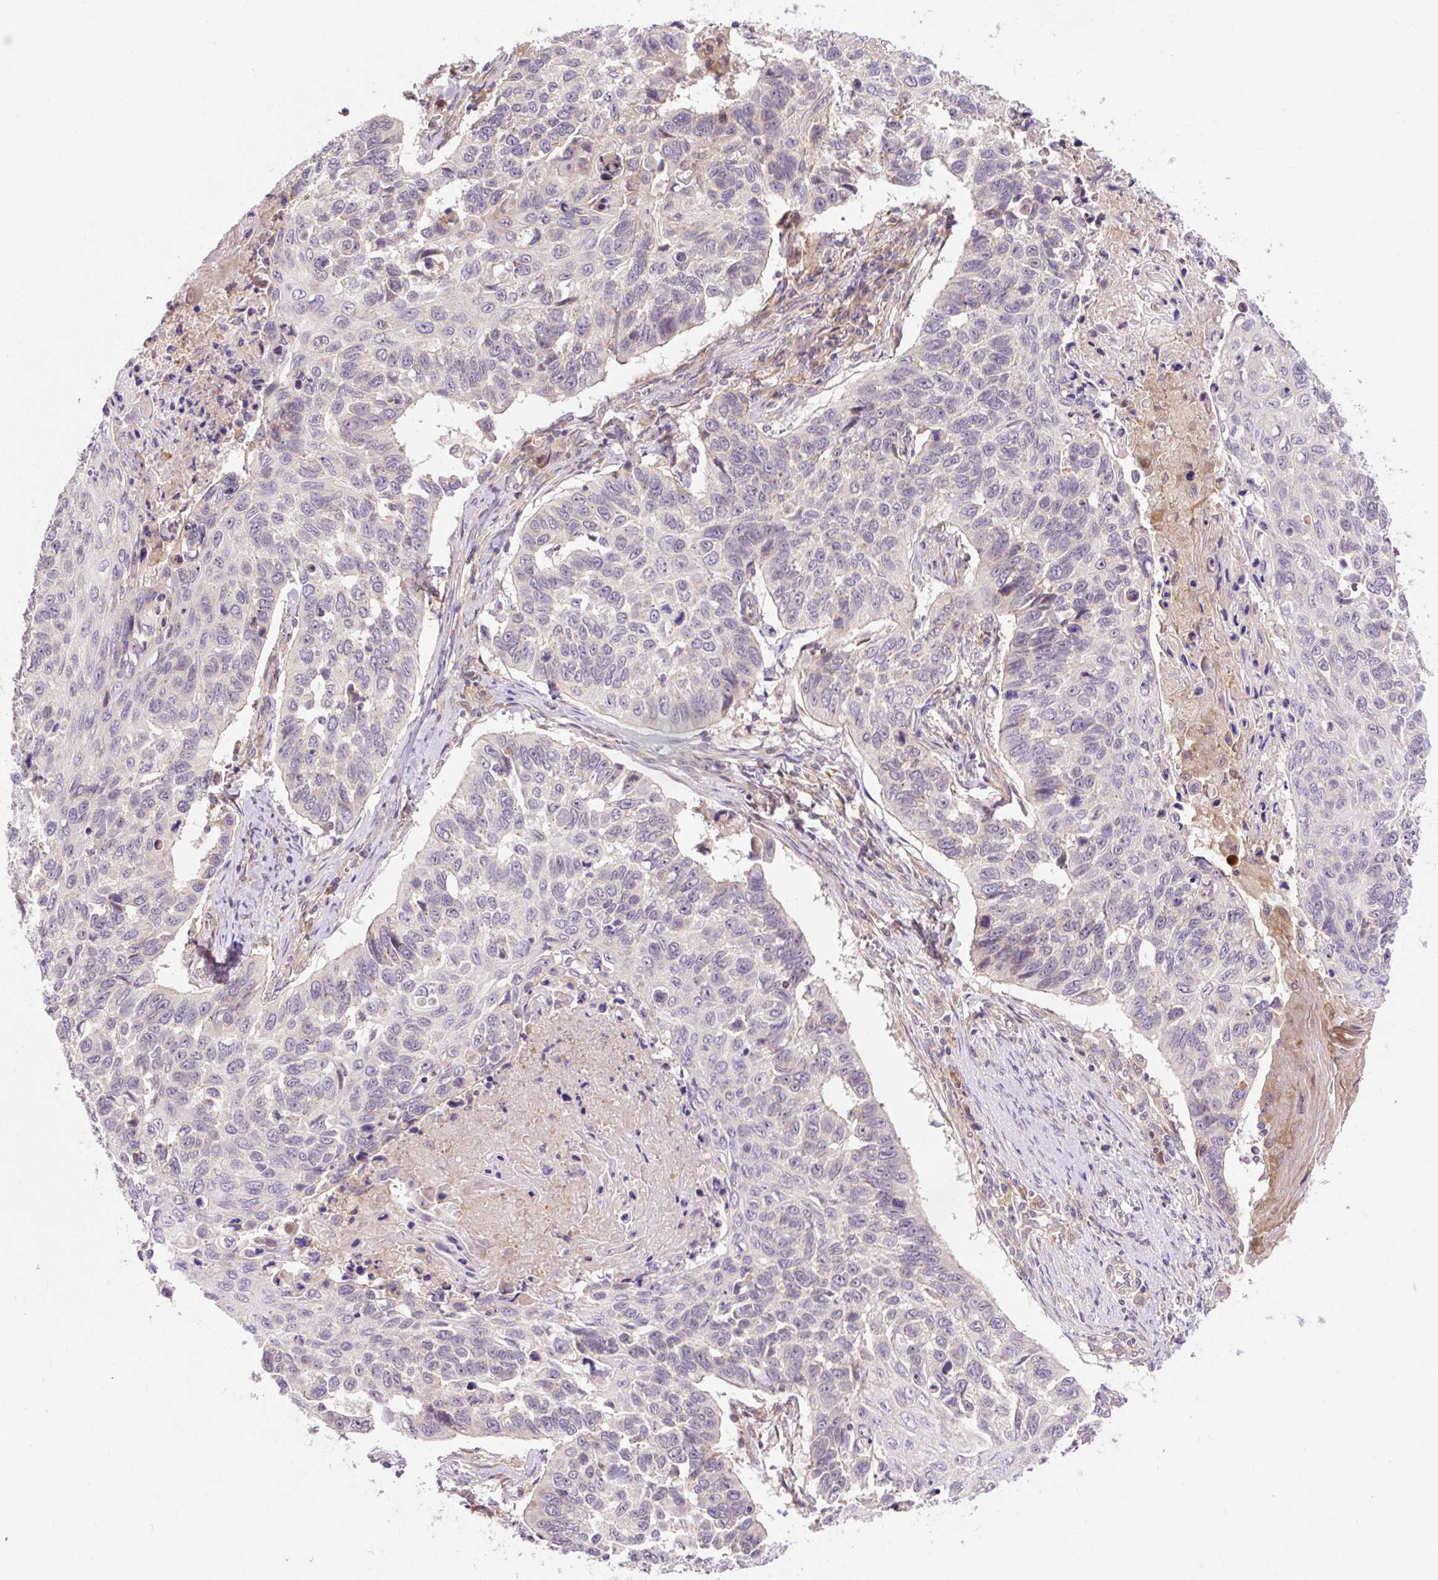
{"staining": {"intensity": "negative", "quantity": "none", "location": "none"}, "tissue": "lung cancer", "cell_type": "Tumor cells", "image_type": "cancer", "snomed": [{"axis": "morphology", "description": "Squamous cell carcinoma, NOS"}, {"axis": "topography", "description": "Lung"}], "caption": "Micrograph shows no protein staining in tumor cells of lung cancer tissue. (Immunohistochemistry, brightfield microscopy, high magnification).", "gene": "TRIAP1", "patient": {"sex": "male", "age": 62}}